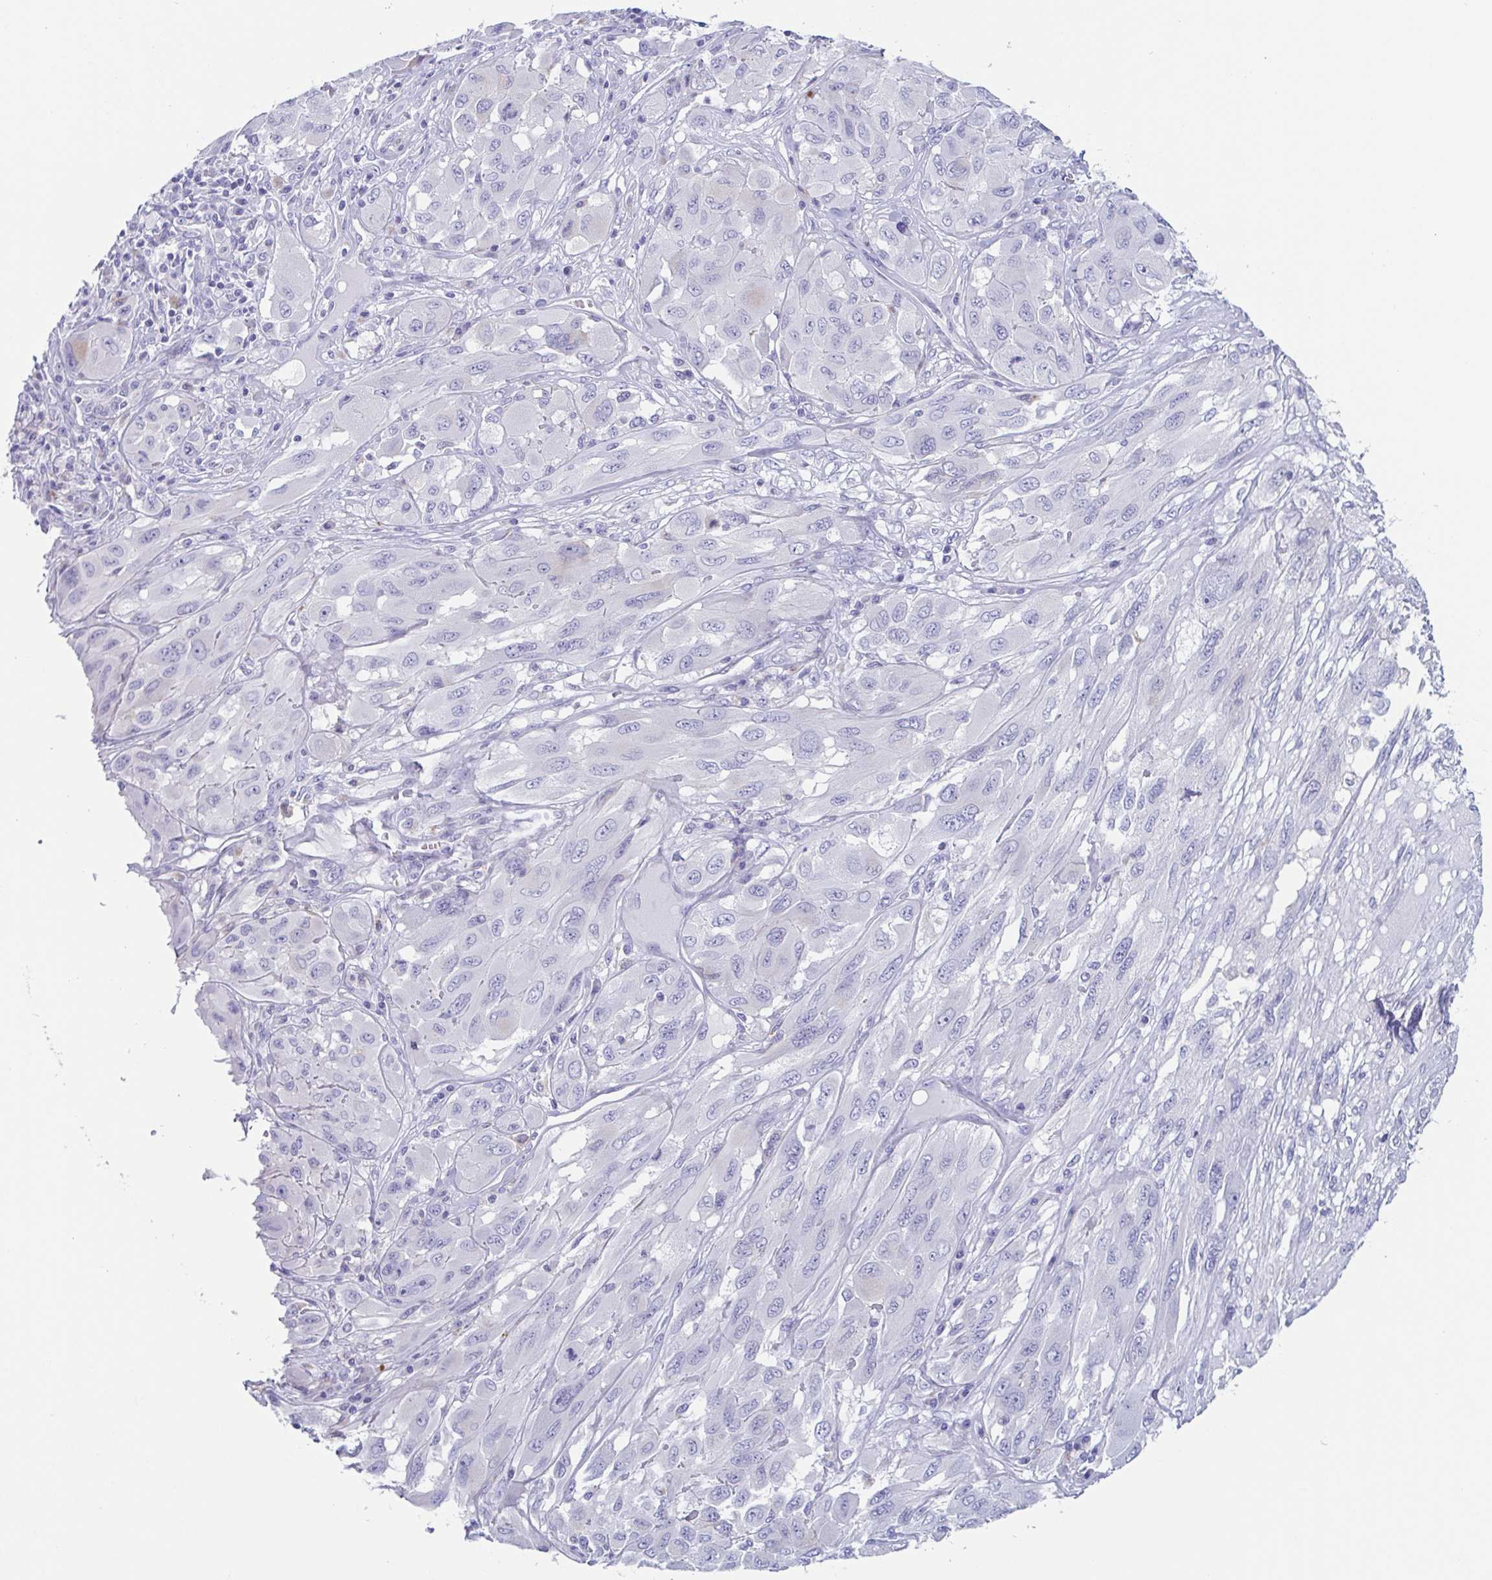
{"staining": {"intensity": "negative", "quantity": "none", "location": "none"}, "tissue": "melanoma", "cell_type": "Tumor cells", "image_type": "cancer", "snomed": [{"axis": "morphology", "description": "Malignant melanoma, NOS"}, {"axis": "topography", "description": "Skin"}], "caption": "The immunohistochemistry histopathology image has no significant expression in tumor cells of melanoma tissue.", "gene": "TAGLN3", "patient": {"sex": "female", "age": 91}}